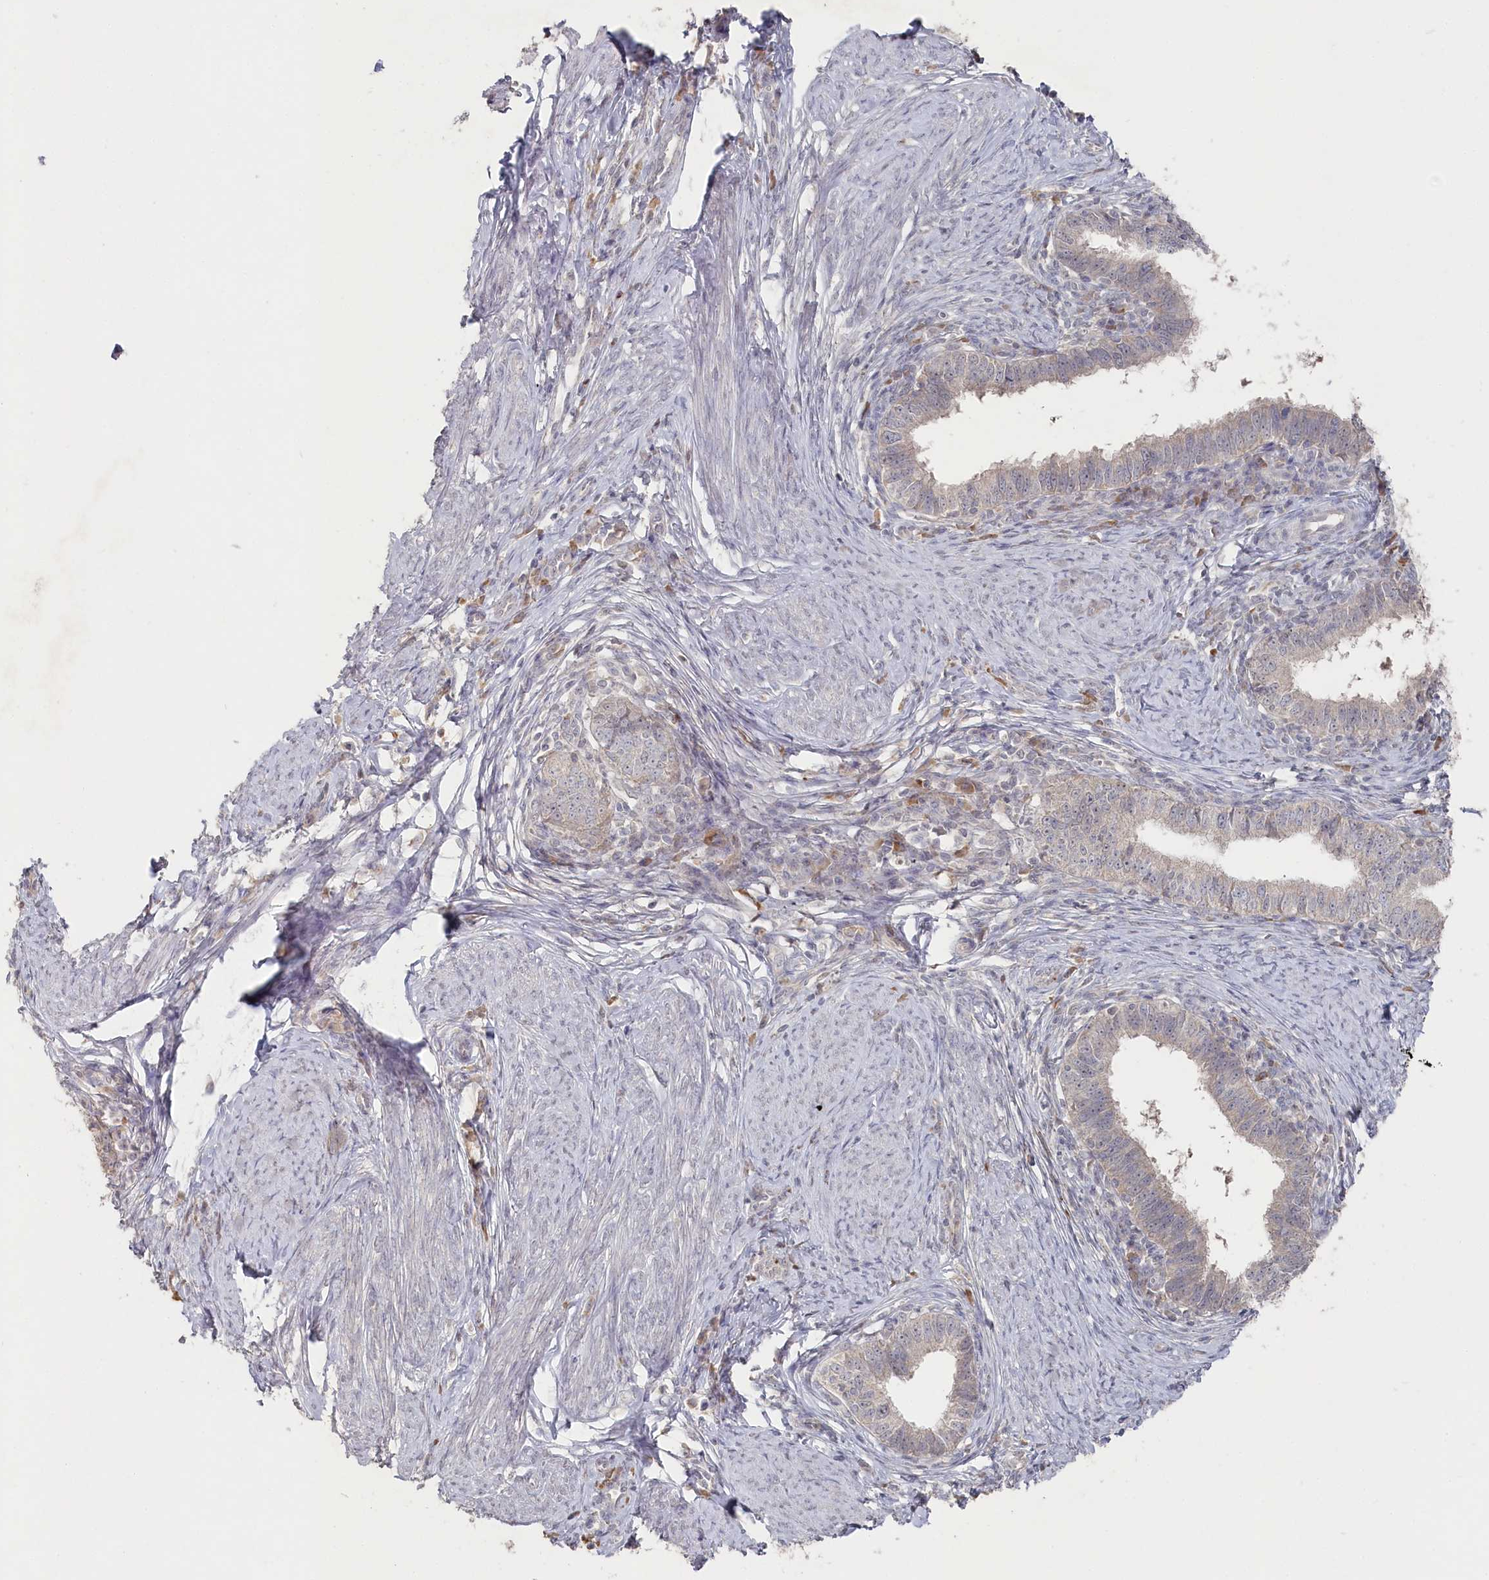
{"staining": {"intensity": "negative", "quantity": "none", "location": "none"}, "tissue": "cervical cancer", "cell_type": "Tumor cells", "image_type": "cancer", "snomed": [{"axis": "morphology", "description": "Adenocarcinoma, NOS"}, {"axis": "topography", "description": "Cervix"}], "caption": "A micrograph of cervical cancer stained for a protein shows no brown staining in tumor cells.", "gene": "TGFBRAP1", "patient": {"sex": "female", "age": 36}}